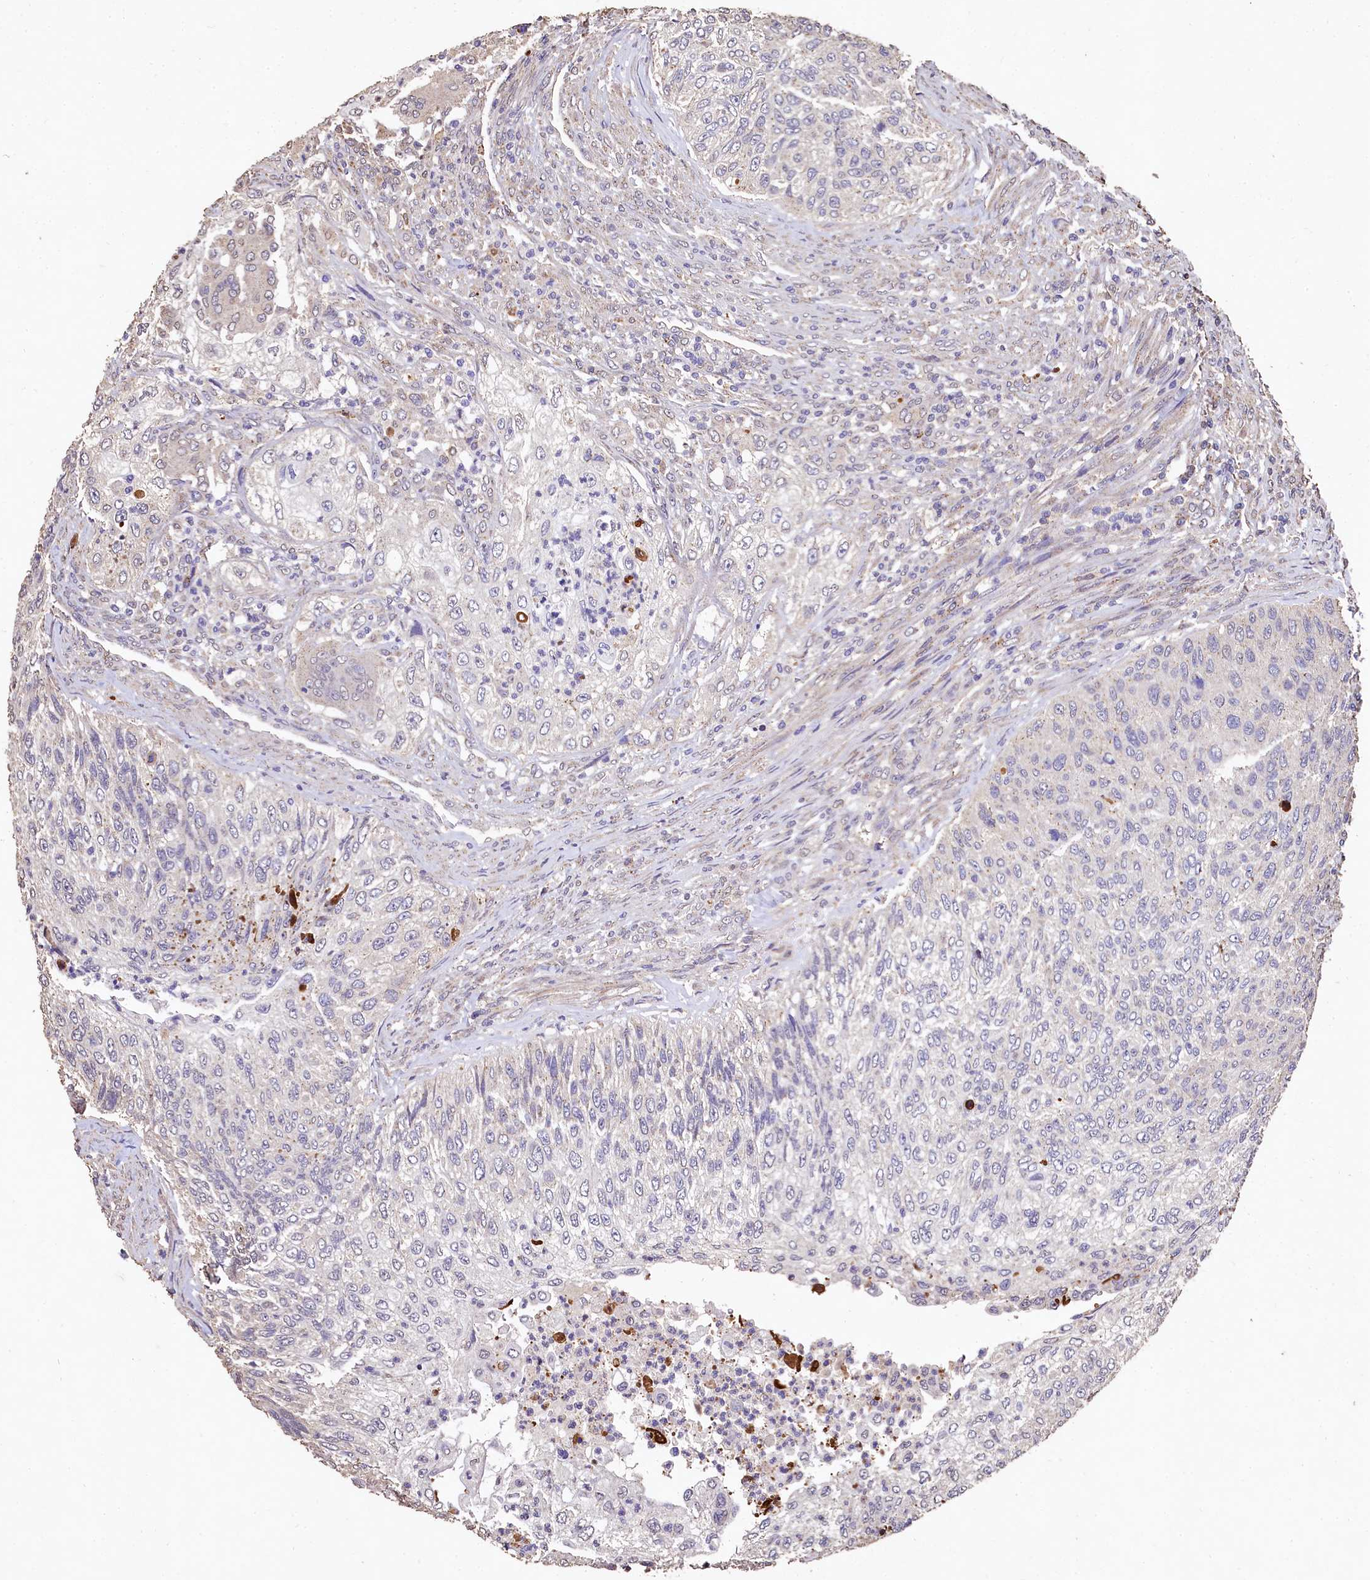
{"staining": {"intensity": "negative", "quantity": "none", "location": "none"}, "tissue": "urothelial cancer", "cell_type": "Tumor cells", "image_type": "cancer", "snomed": [{"axis": "morphology", "description": "Urothelial carcinoma, High grade"}, {"axis": "topography", "description": "Urinary bladder"}], "caption": "Human urothelial cancer stained for a protein using immunohistochemistry demonstrates no staining in tumor cells.", "gene": "LSM4", "patient": {"sex": "female", "age": 60}}